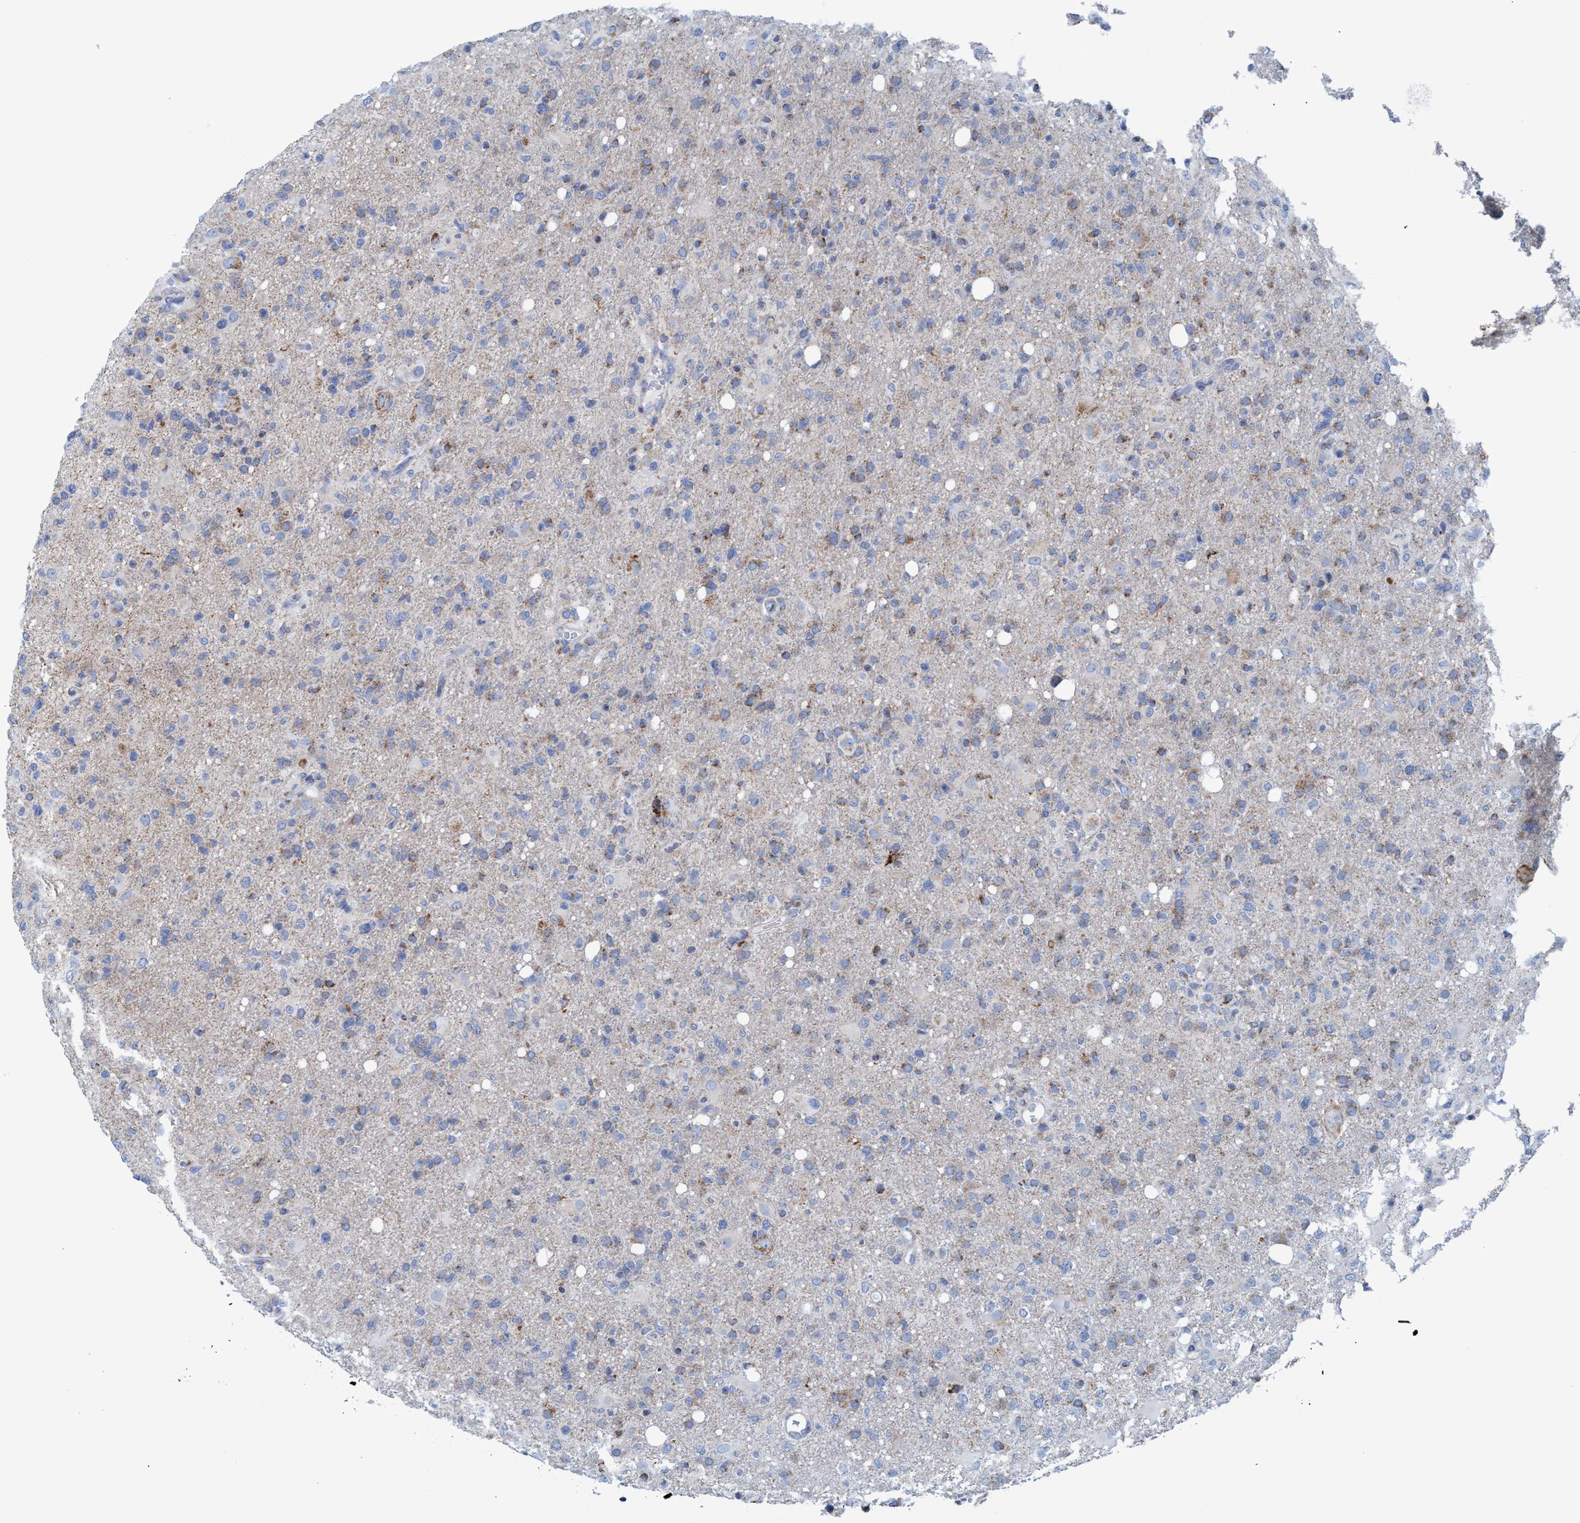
{"staining": {"intensity": "weak", "quantity": "25%-75%", "location": "cytoplasmic/membranous"}, "tissue": "glioma", "cell_type": "Tumor cells", "image_type": "cancer", "snomed": [{"axis": "morphology", "description": "Glioma, malignant, High grade"}, {"axis": "topography", "description": "Brain"}], "caption": "High-magnification brightfield microscopy of malignant glioma (high-grade) stained with DAB (brown) and counterstained with hematoxylin (blue). tumor cells exhibit weak cytoplasmic/membranous positivity is identified in about25%-75% of cells.", "gene": "GGA3", "patient": {"sex": "female", "age": 57}}